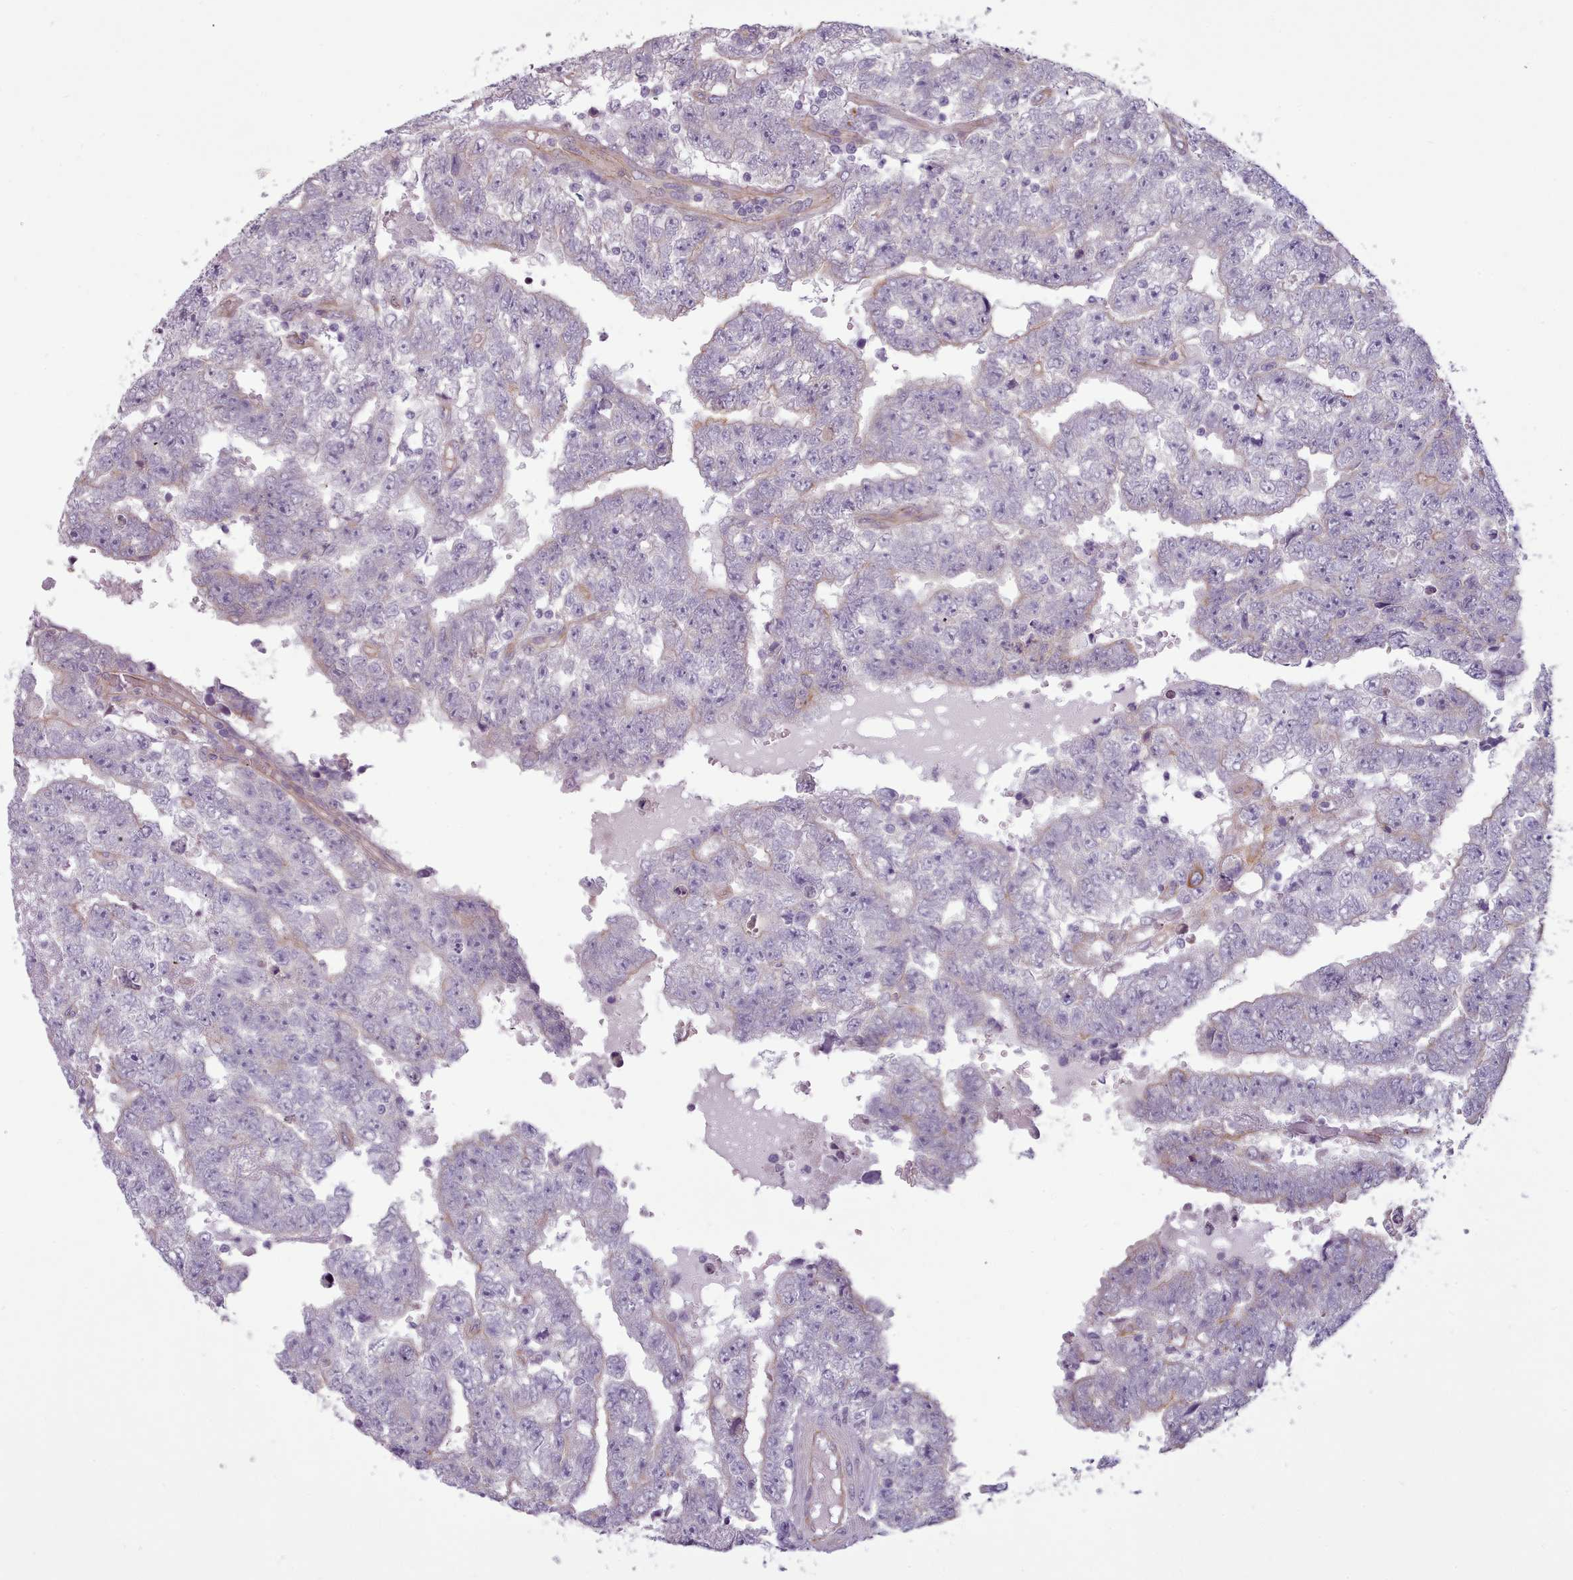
{"staining": {"intensity": "negative", "quantity": "none", "location": "none"}, "tissue": "testis cancer", "cell_type": "Tumor cells", "image_type": "cancer", "snomed": [{"axis": "morphology", "description": "Carcinoma, Embryonal, NOS"}, {"axis": "topography", "description": "Testis"}], "caption": "Micrograph shows no significant protein expression in tumor cells of testis embryonal carcinoma.", "gene": "PLD4", "patient": {"sex": "male", "age": 25}}